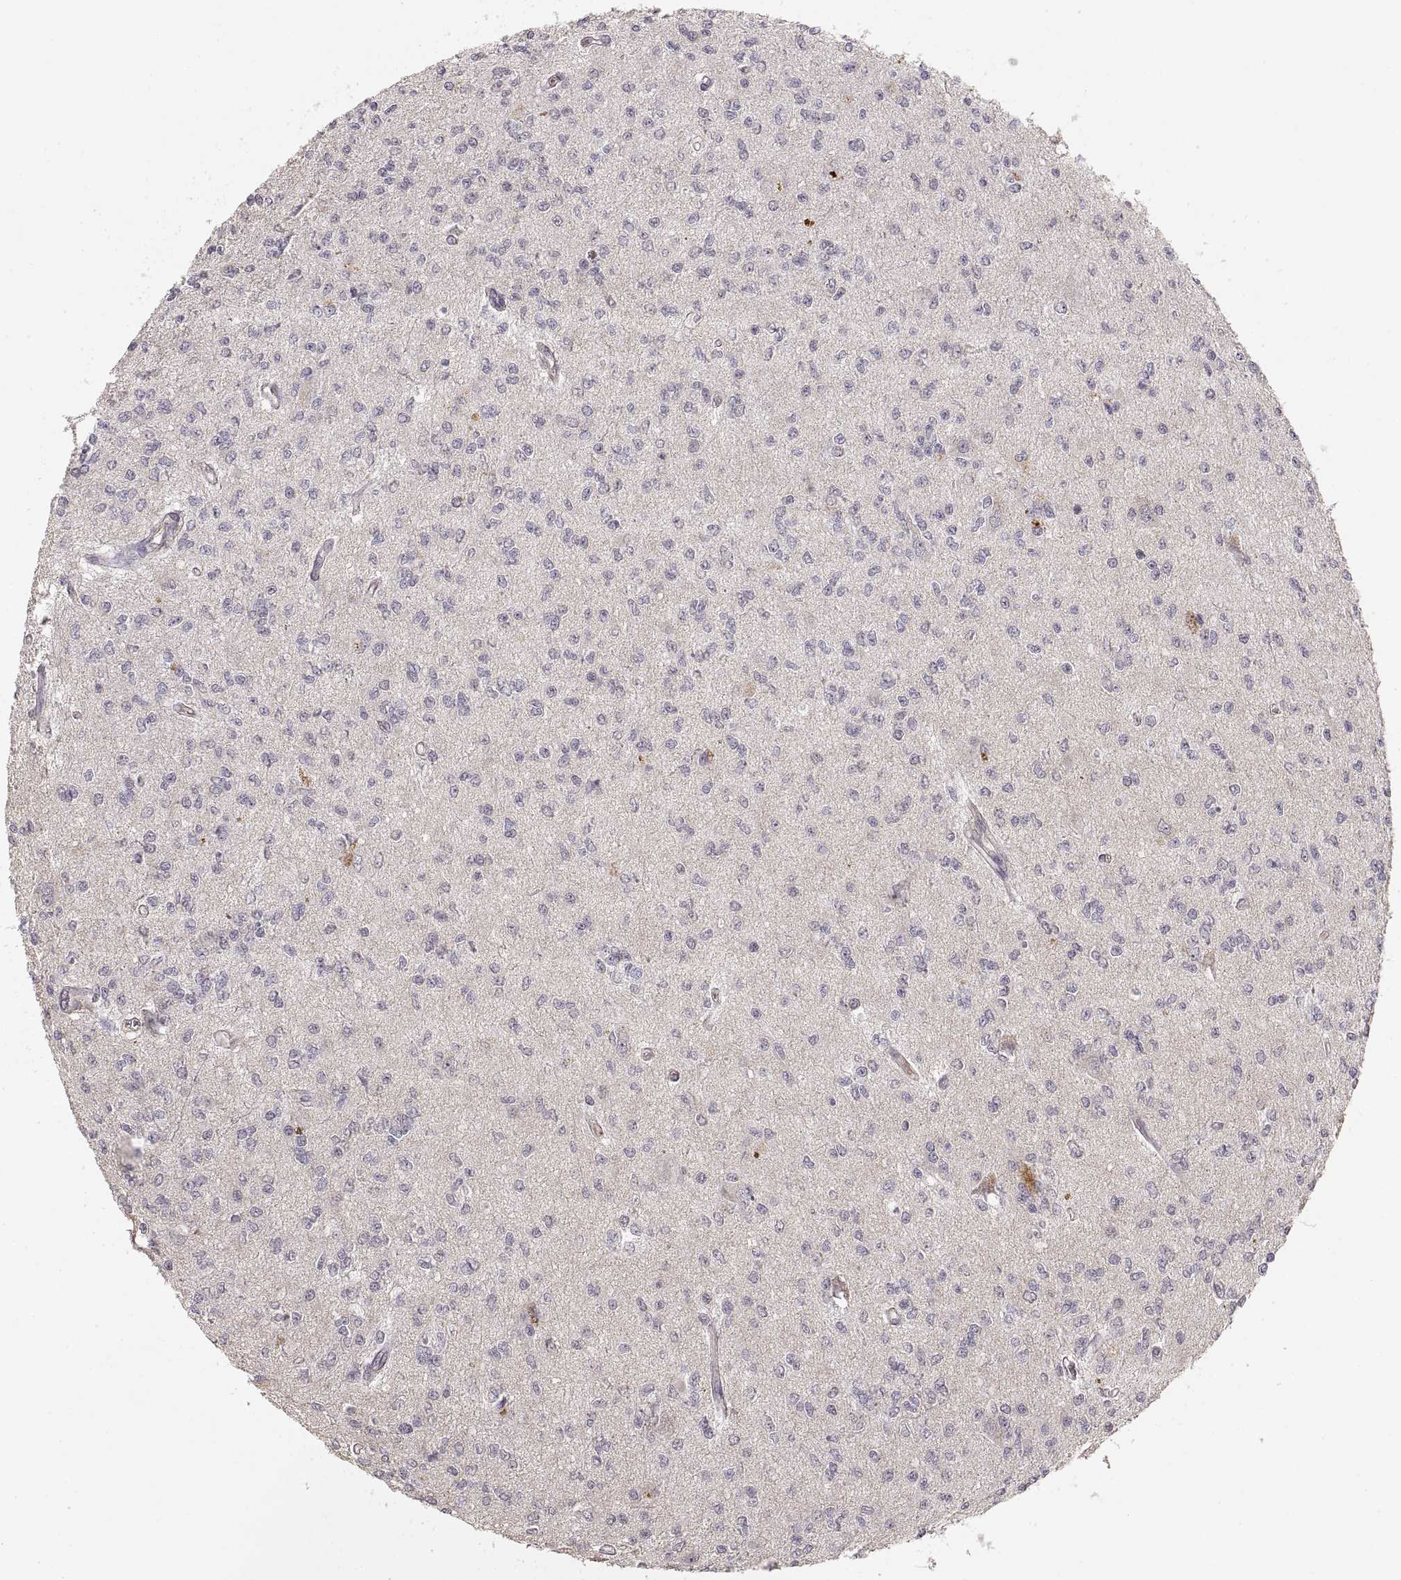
{"staining": {"intensity": "negative", "quantity": "none", "location": "none"}, "tissue": "glioma", "cell_type": "Tumor cells", "image_type": "cancer", "snomed": [{"axis": "morphology", "description": "Glioma, malignant, Low grade"}, {"axis": "topography", "description": "Brain"}], "caption": "Tumor cells show no significant protein staining in glioma.", "gene": "LAMC2", "patient": {"sex": "male", "age": 67}}